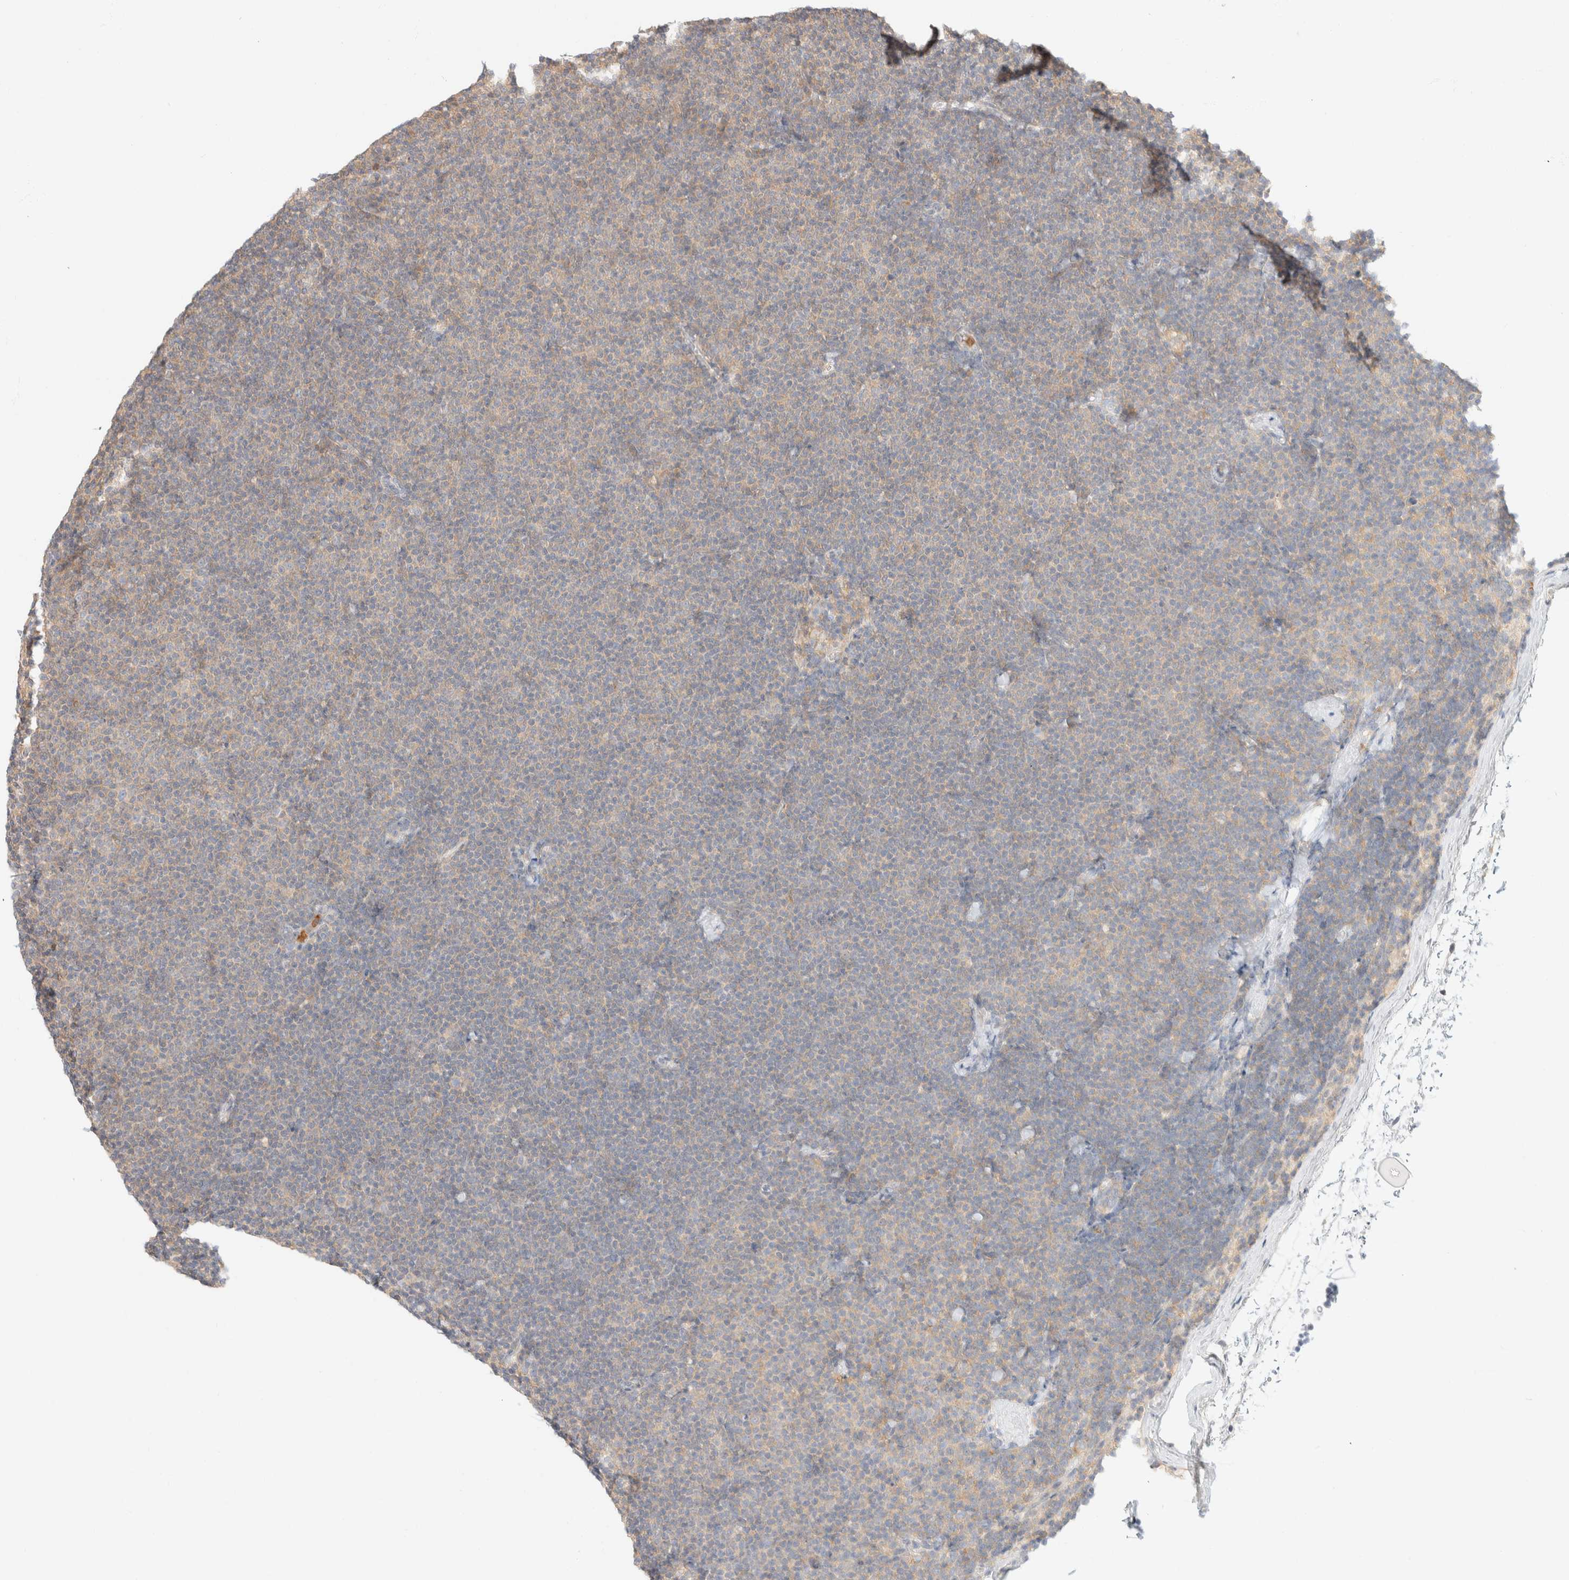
{"staining": {"intensity": "negative", "quantity": "none", "location": "none"}, "tissue": "lymphoma", "cell_type": "Tumor cells", "image_type": "cancer", "snomed": [{"axis": "morphology", "description": "Malignant lymphoma, non-Hodgkin's type, Low grade"}, {"axis": "topography", "description": "Lymph node"}], "caption": "The photomicrograph displays no significant staining in tumor cells of lymphoma.", "gene": "GPI", "patient": {"sex": "female", "age": 53}}